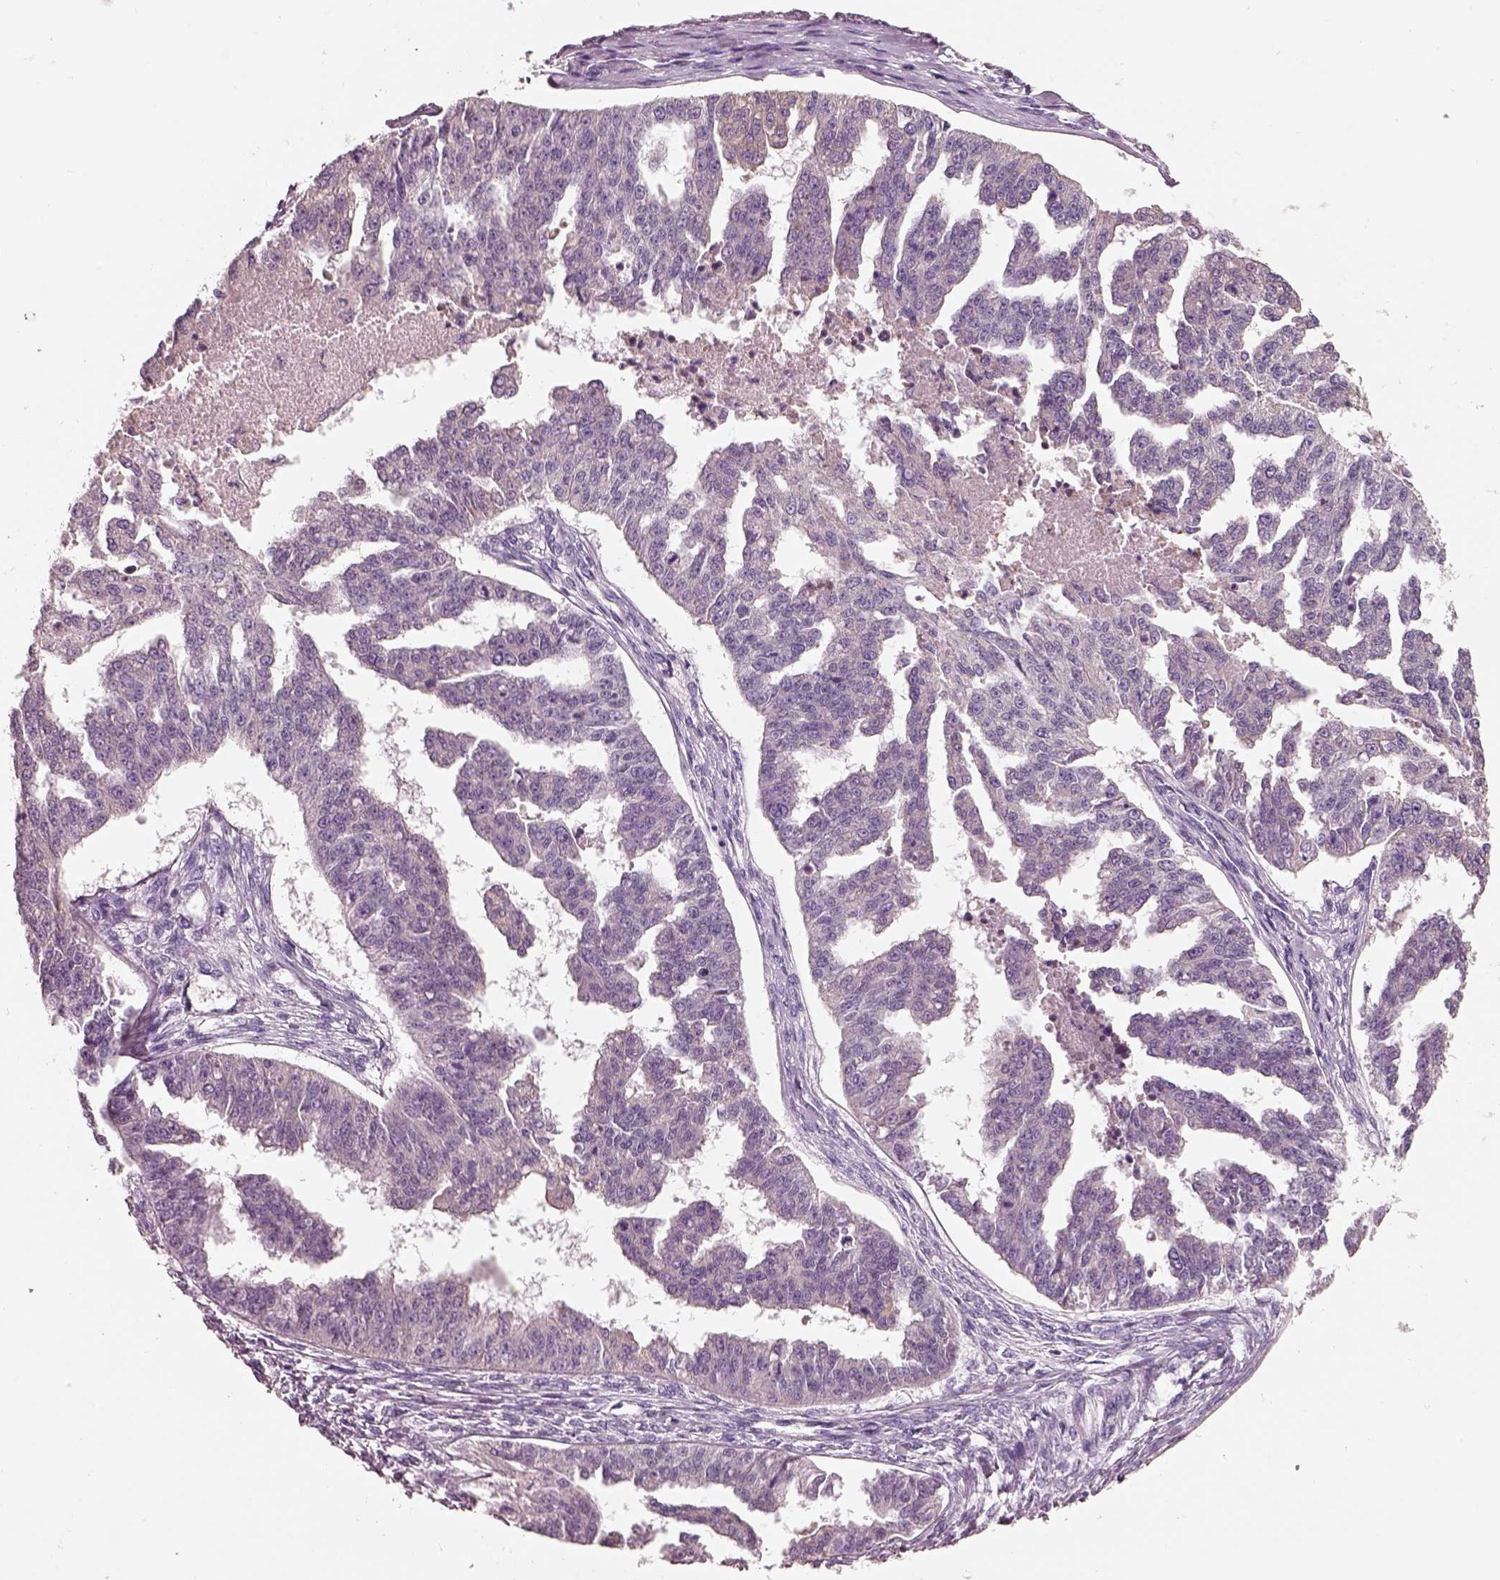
{"staining": {"intensity": "negative", "quantity": "none", "location": "none"}, "tissue": "ovarian cancer", "cell_type": "Tumor cells", "image_type": "cancer", "snomed": [{"axis": "morphology", "description": "Cystadenocarcinoma, serous, NOS"}, {"axis": "topography", "description": "Ovary"}], "caption": "Immunohistochemistry micrograph of neoplastic tissue: human ovarian cancer (serous cystadenocarcinoma) stained with DAB shows no significant protein staining in tumor cells.", "gene": "PNOC", "patient": {"sex": "female", "age": 58}}